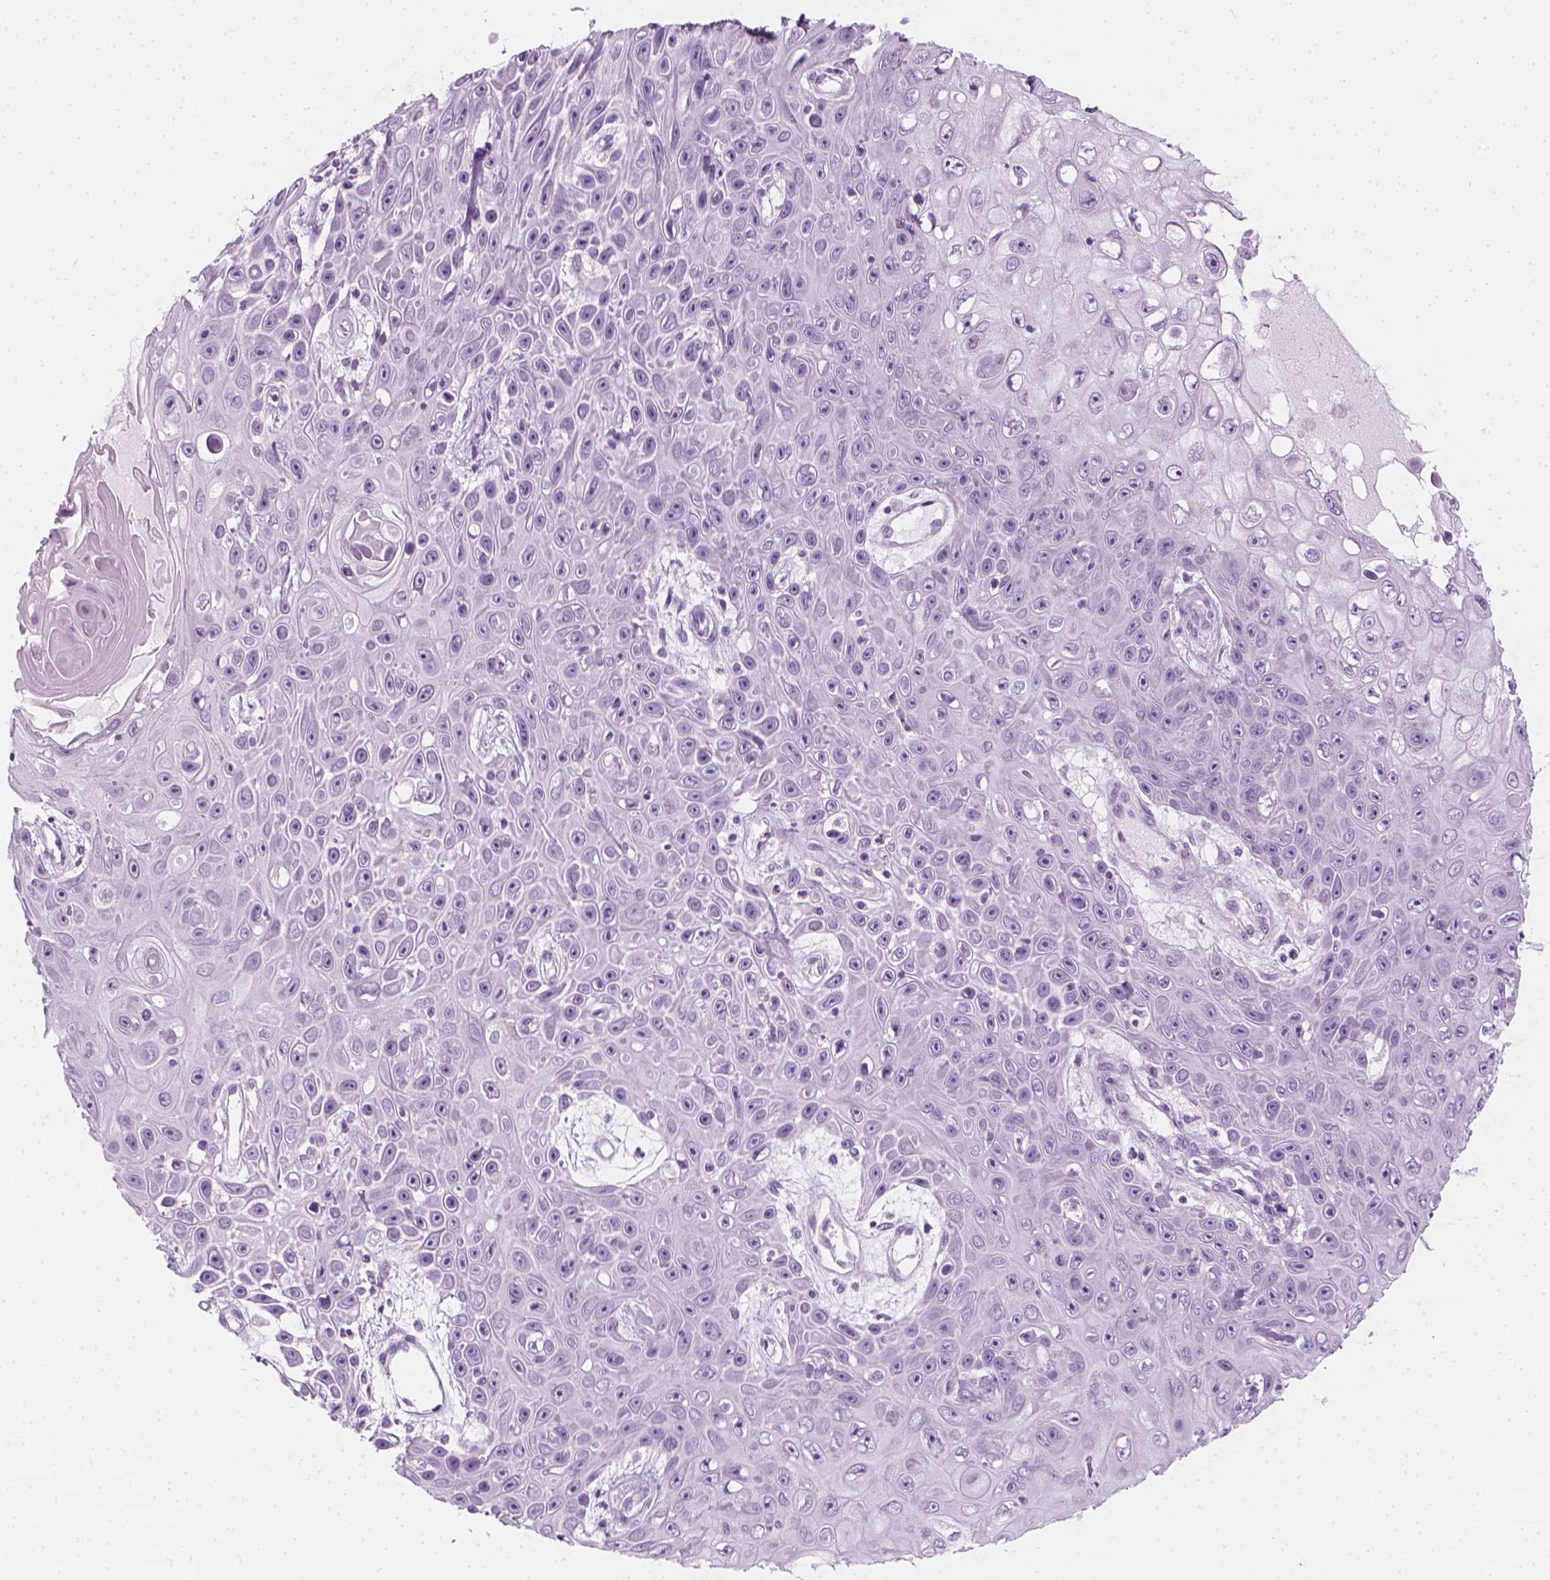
{"staining": {"intensity": "negative", "quantity": "none", "location": "none"}, "tissue": "skin cancer", "cell_type": "Tumor cells", "image_type": "cancer", "snomed": [{"axis": "morphology", "description": "Squamous cell carcinoma, NOS"}, {"axis": "topography", "description": "Skin"}], "caption": "The micrograph displays no staining of tumor cells in skin cancer. Brightfield microscopy of immunohistochemistry (IHC) stained with DAB (brown) and hematoxylin (blue), captured at high magnification.", "gene": "SCG3", "patient": {"sex": "male", "age": 82}}